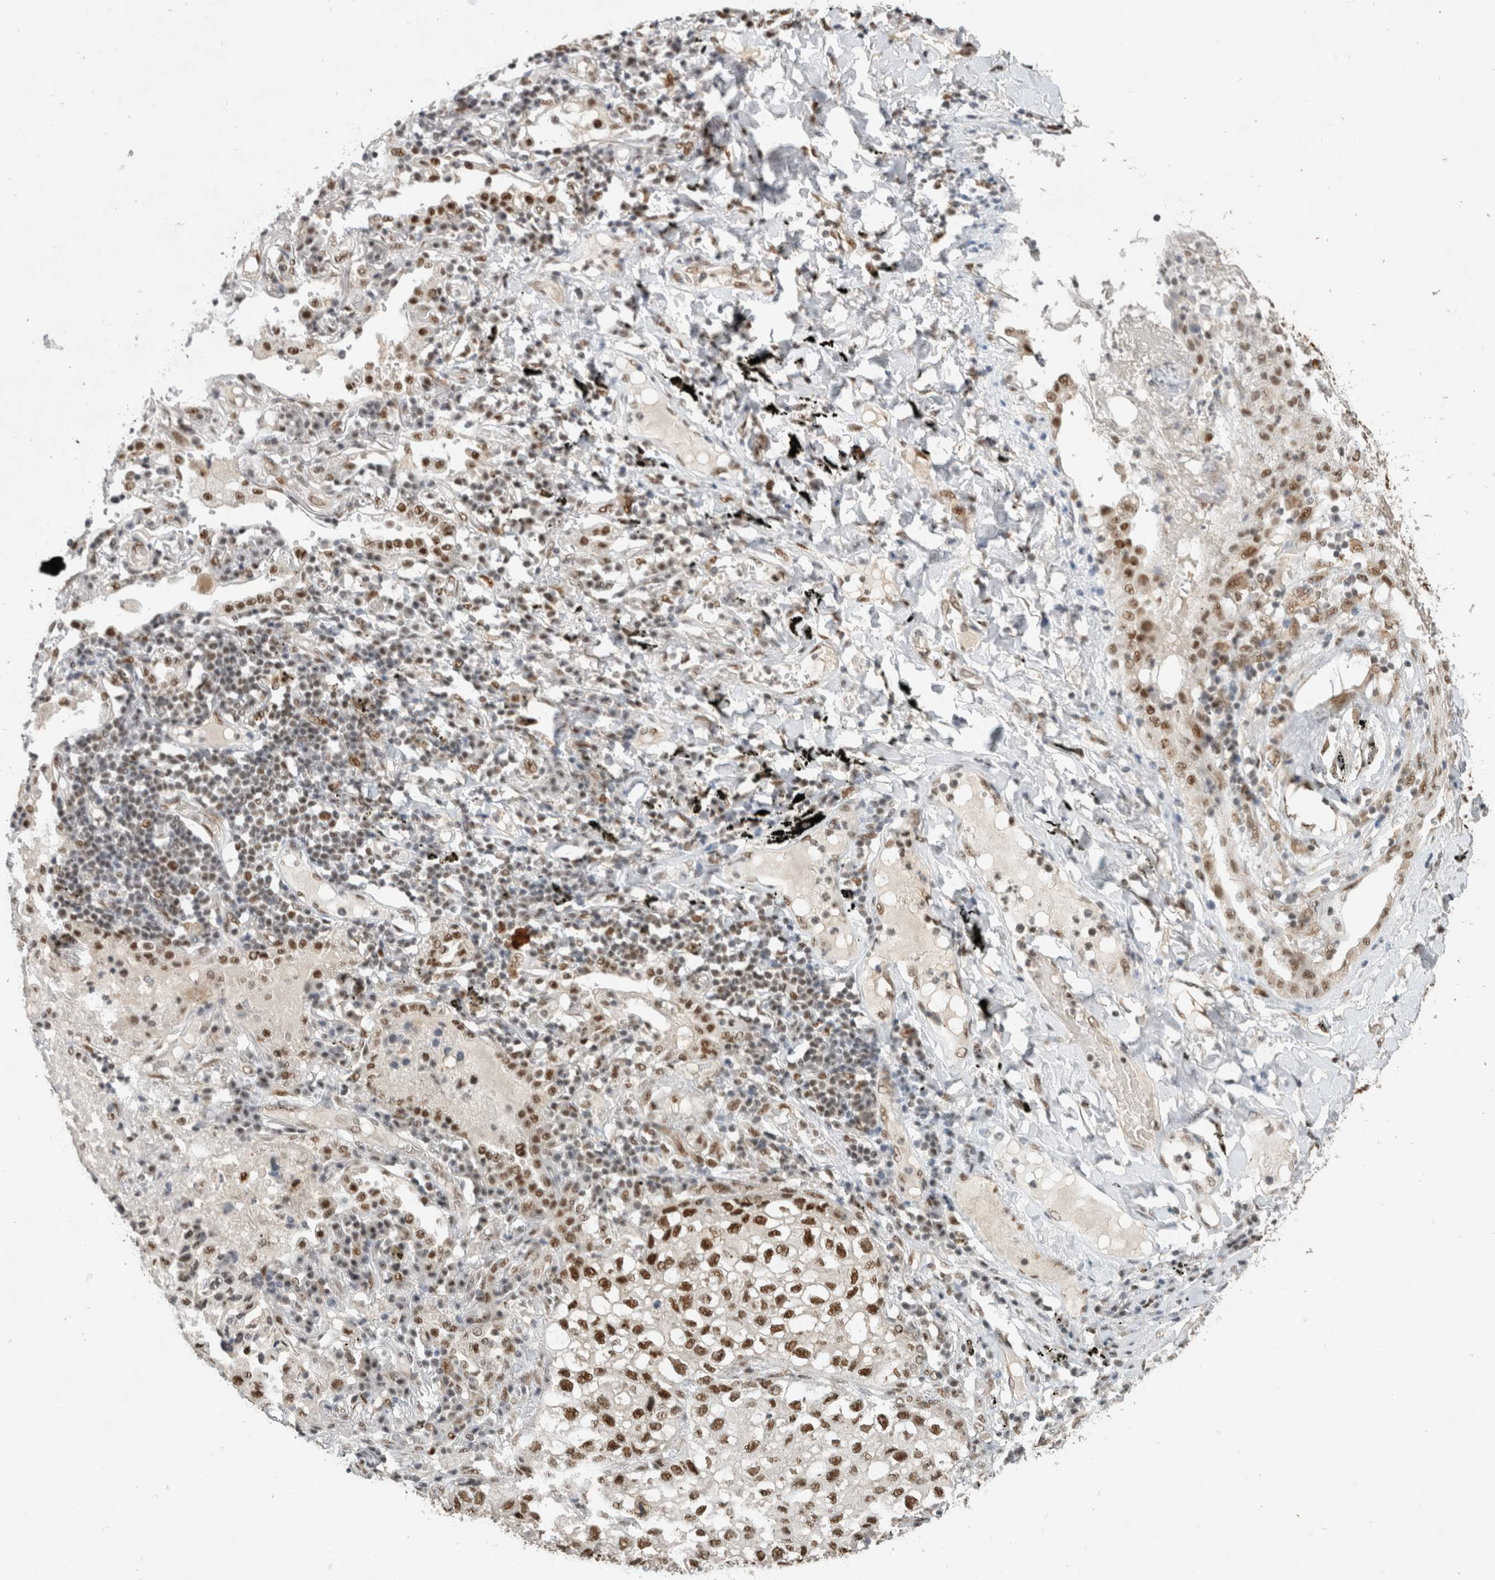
{"staining": {"intensity": "strong", "quantity": "25%-75%", "location": "nuclear"}, "tissue": "lung cancer", "cell_type": "Tumor cells", "image_type": "cancer", "snomed": [{"axis": "morphology", "description": "Adenocarcinoma, NOS"}, {"axis": "topography", "description": "Lung"}], "caption": "Adenocarcinoma (lung) stained with immunohistochemistry reveals strong nuclear expression in approximately 25%-75% of tumor cells.", "gene": "DDX42", "patient": {"sex": "male", "age": 63}}